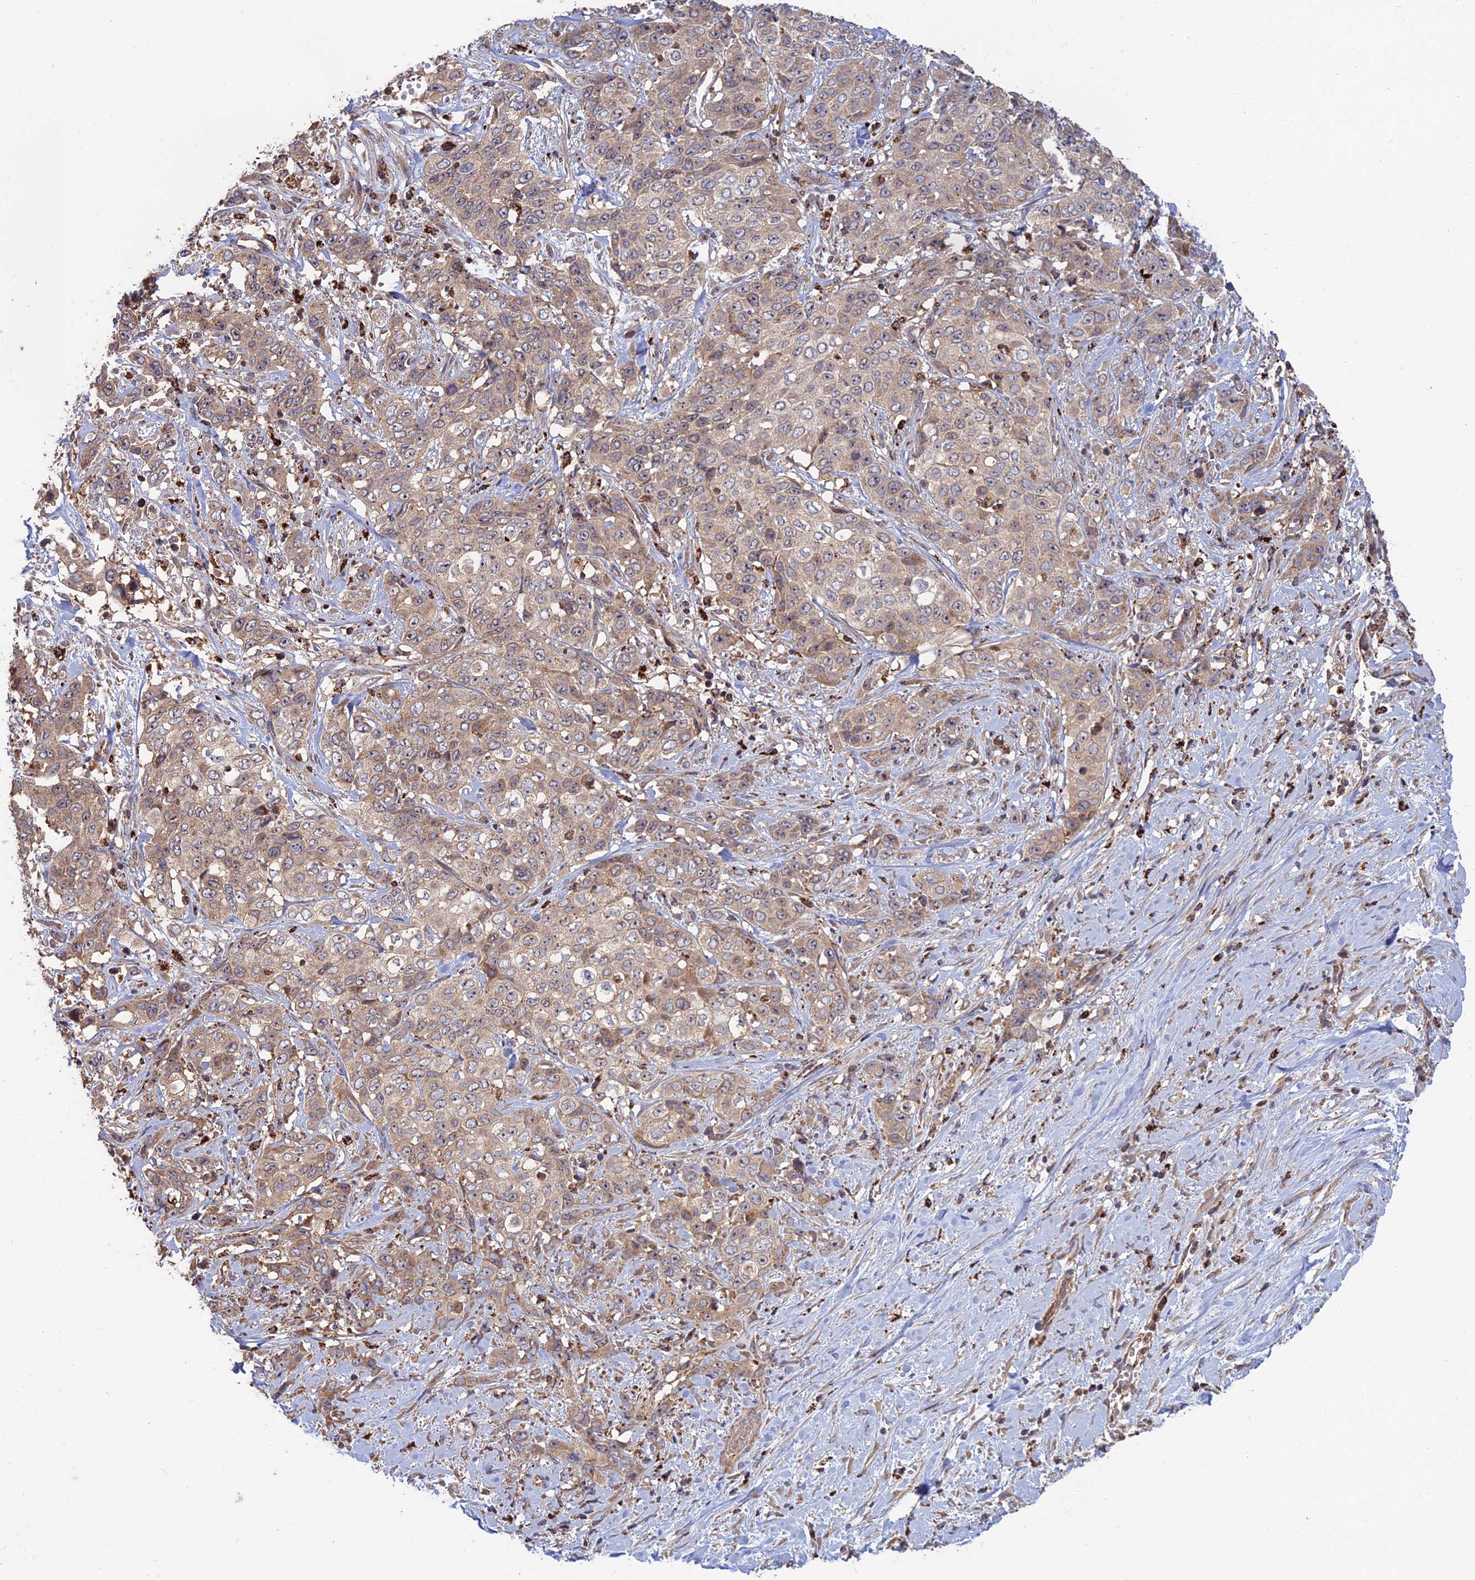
{"staining": {"intensity": "weak", "quantity": "25%-75%", "location": "cytoplasmic/membranous"}, "tissue": "stomach cancer", "cell_type": "Tumor cells", "image_type": "cancer", "snomed": [{"axis": "morphology", "description": "Adenocarcinoma, NOS"}, {"axis": "topography", "description": "Stomach, upper"}], "caption": "Tumor cells exhibit low levels of weak cytoplasmic/membranous expression in about 25%-75% of cells in human stomach adenocarcinoma.", "gene": "RIC8B", "patient": {"sex": "male", "age": 62}}